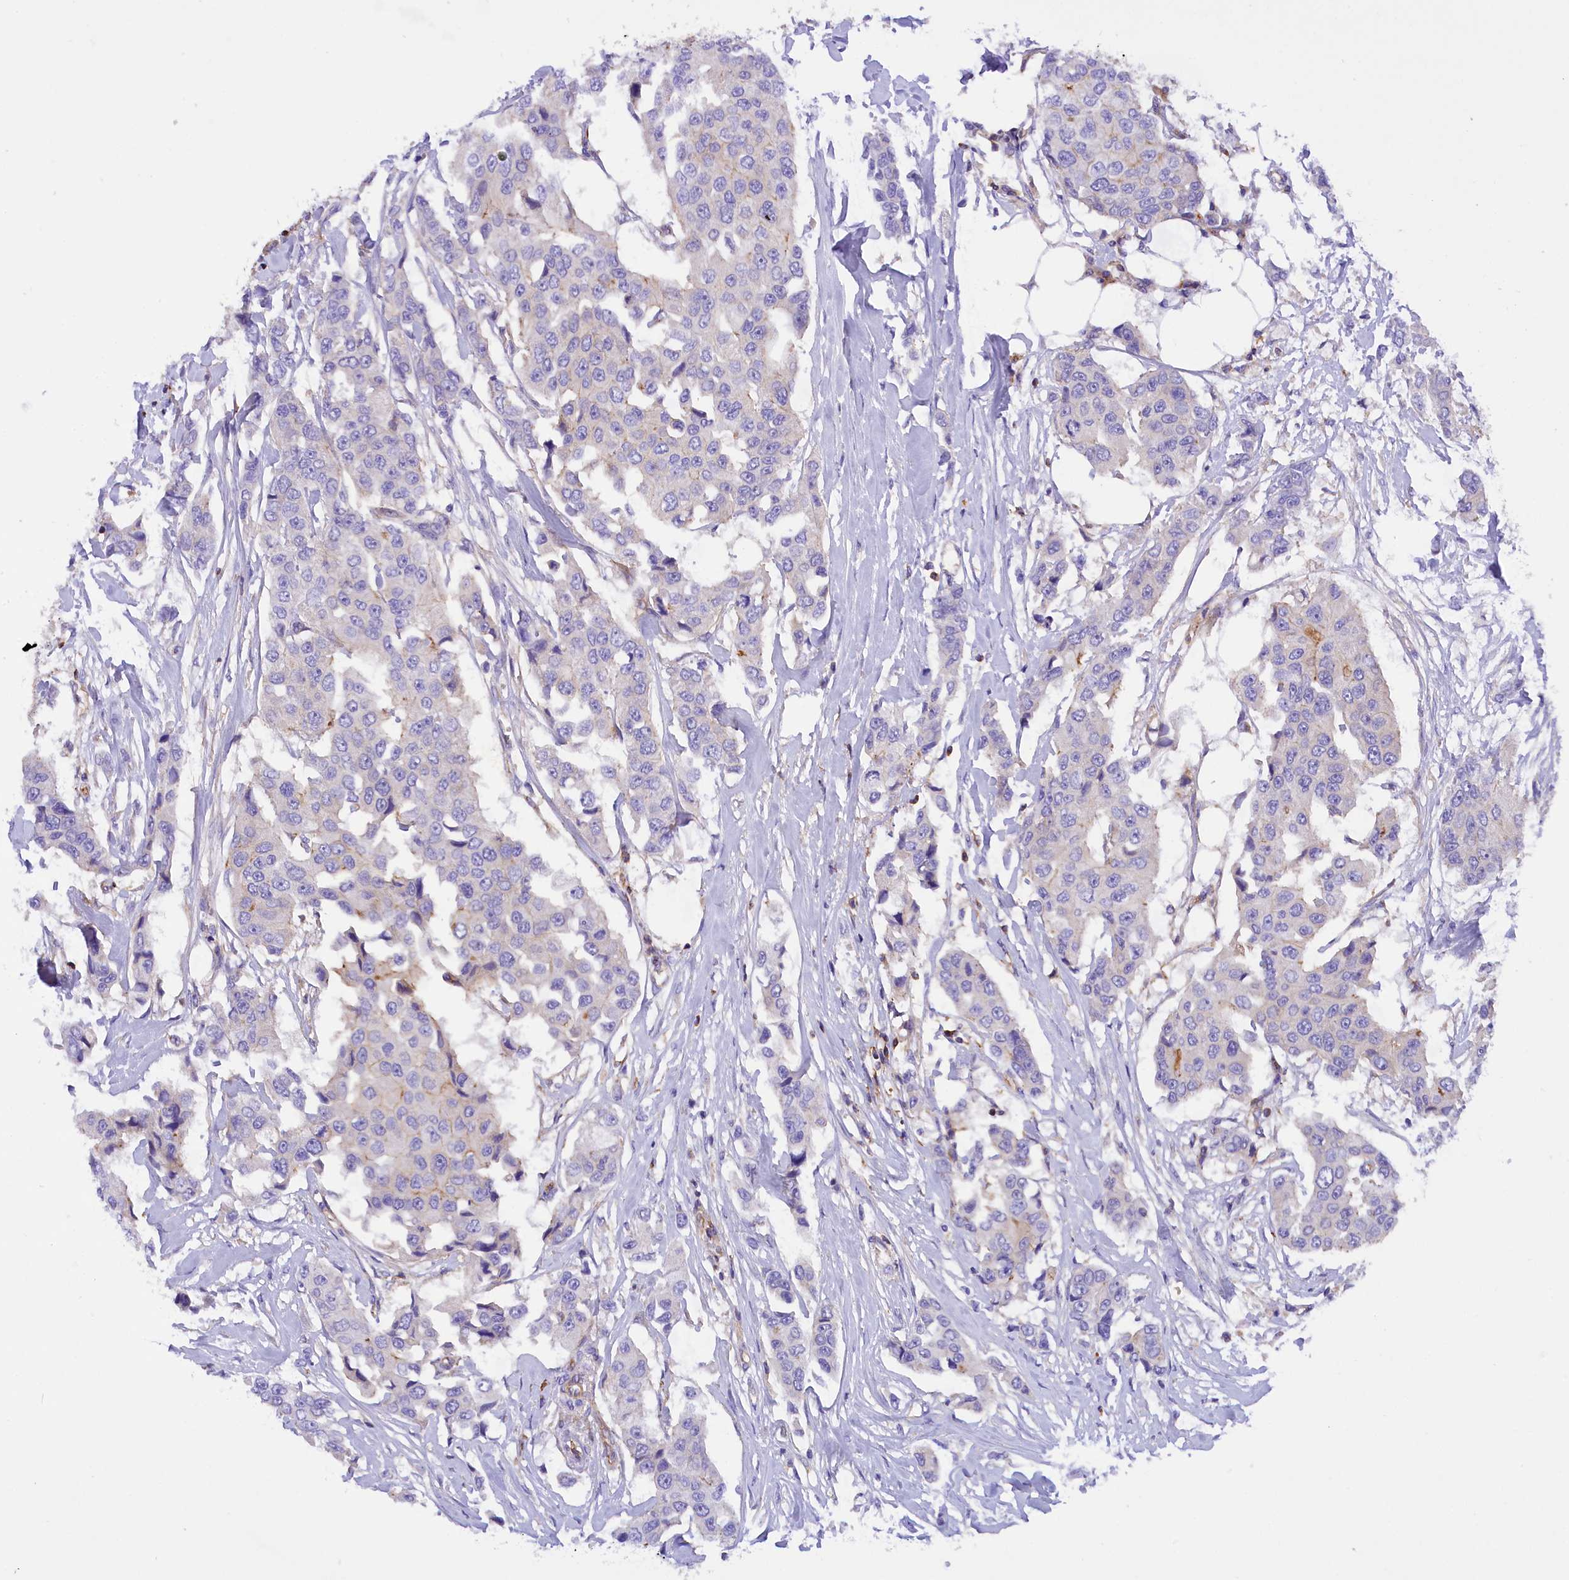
{"staining": {"intensity": "negative", "quantity": "none", "location": "none"}, "tissue": "breast cancer", "cell_type": "Tumor cells", "image_type": "cancer", "snomed": [{"axis": "morphology", "description": "Duct carcinoma"}, {"axis": "topography", "description": "Breast"}], "caption": "Breast cancer (infiltrating ductal carcinoma) stained for a protein using immunohistochemistry (IHC) displays no expression tumor cells.", "gene": "FAM193A", "patient": {"sex": "female", "age": 80}}